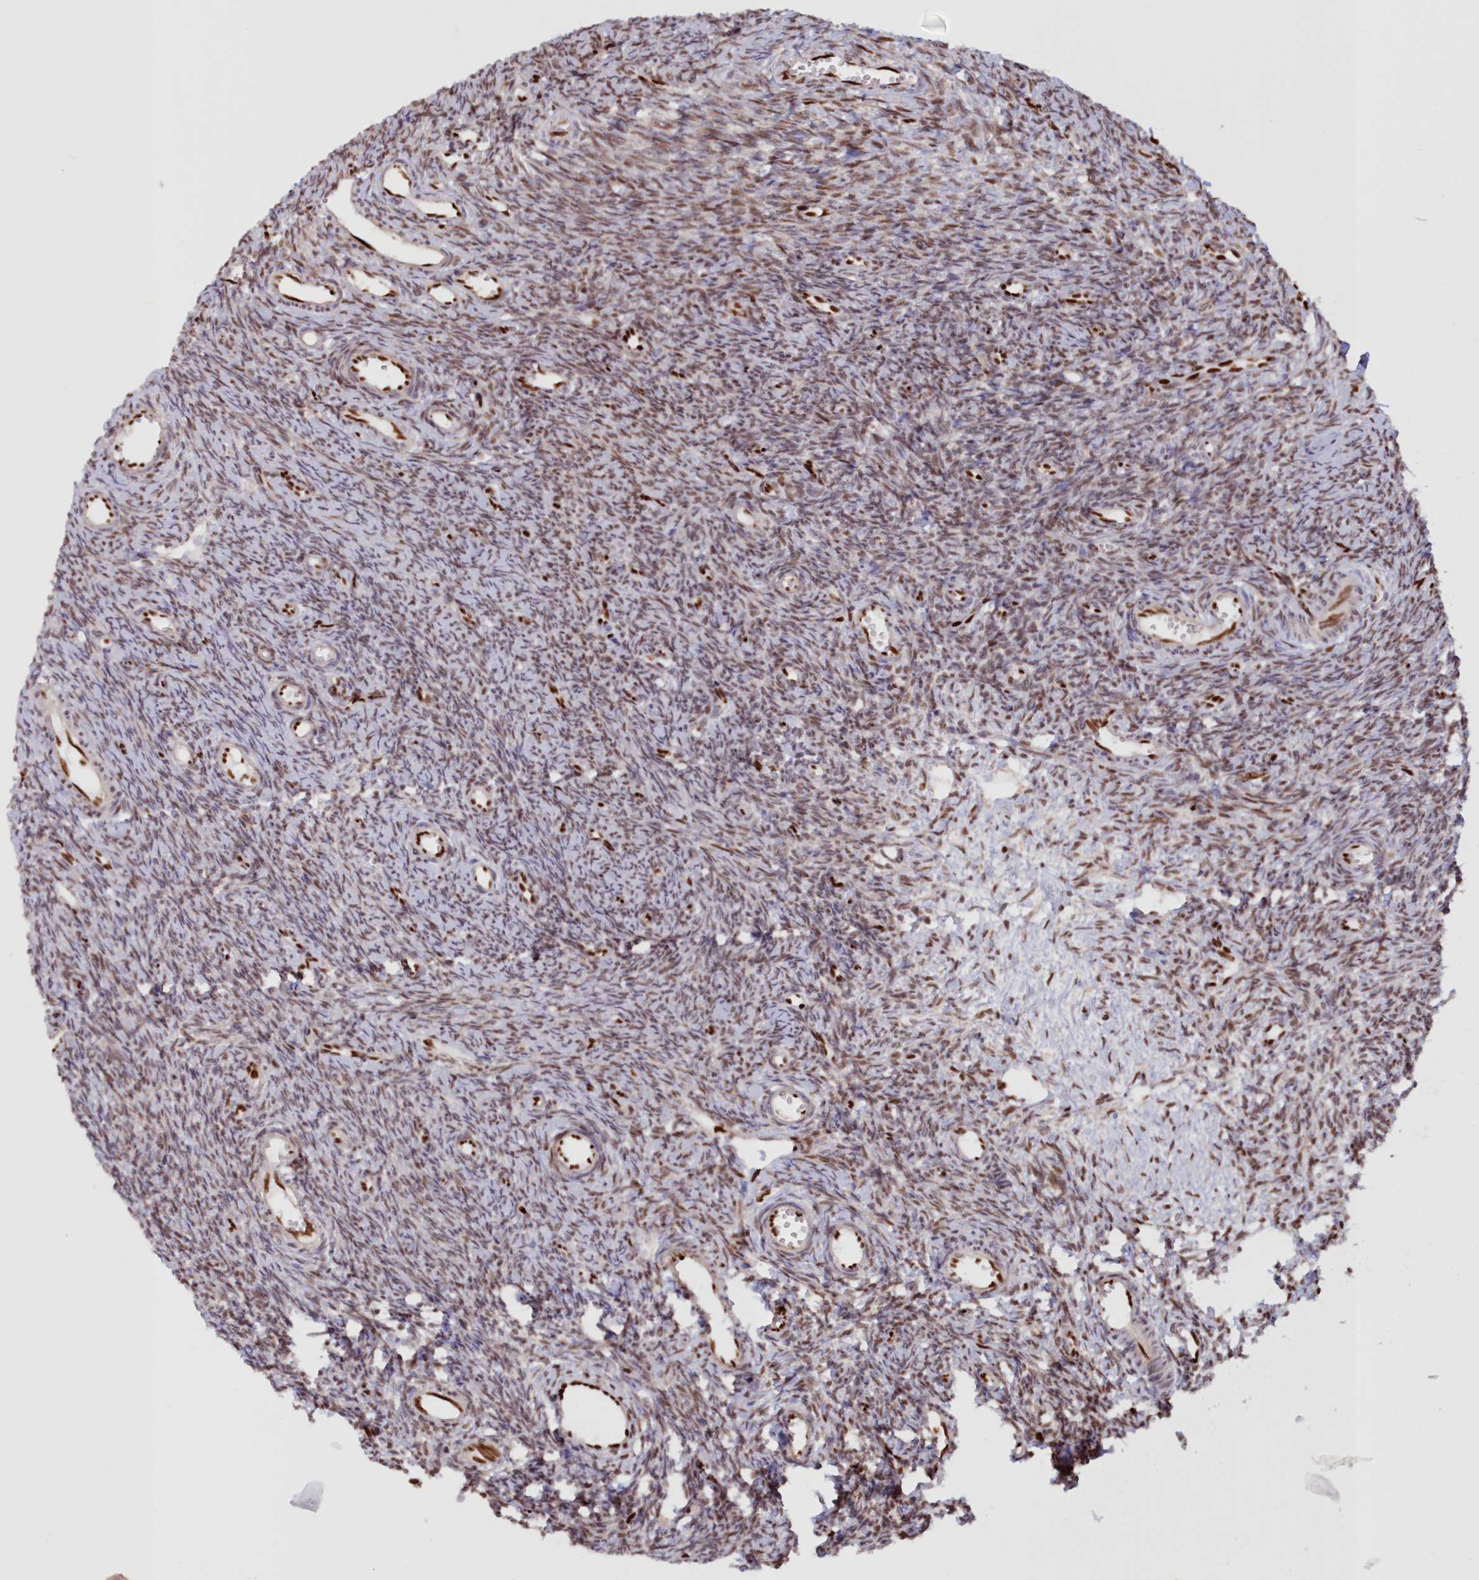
{"staining": {"intensity": "weak", "quantity": "25%-75%", "location": "nuclear"}, "tissue": "ovary", "cell_type": "Ovarian stroma cells", "image_type": "normal", "snomed": [{"axis": "morphology", "description": "Normal tissue, NOS"}, {"axis": "topography", "description": "Ovary"}], "caption": "High-magnification brightfield microscopy of benign ovary stained with DAB (3,3'-diaminobenzidine) (brown) and counterstained with hematoxylin (blue). ovarian stroma cells exhibit weak nuclear staining is identified in about25%-75% of cells.", "gene": "POLR2B", "patient": {"sex": "female", "age": 39}}